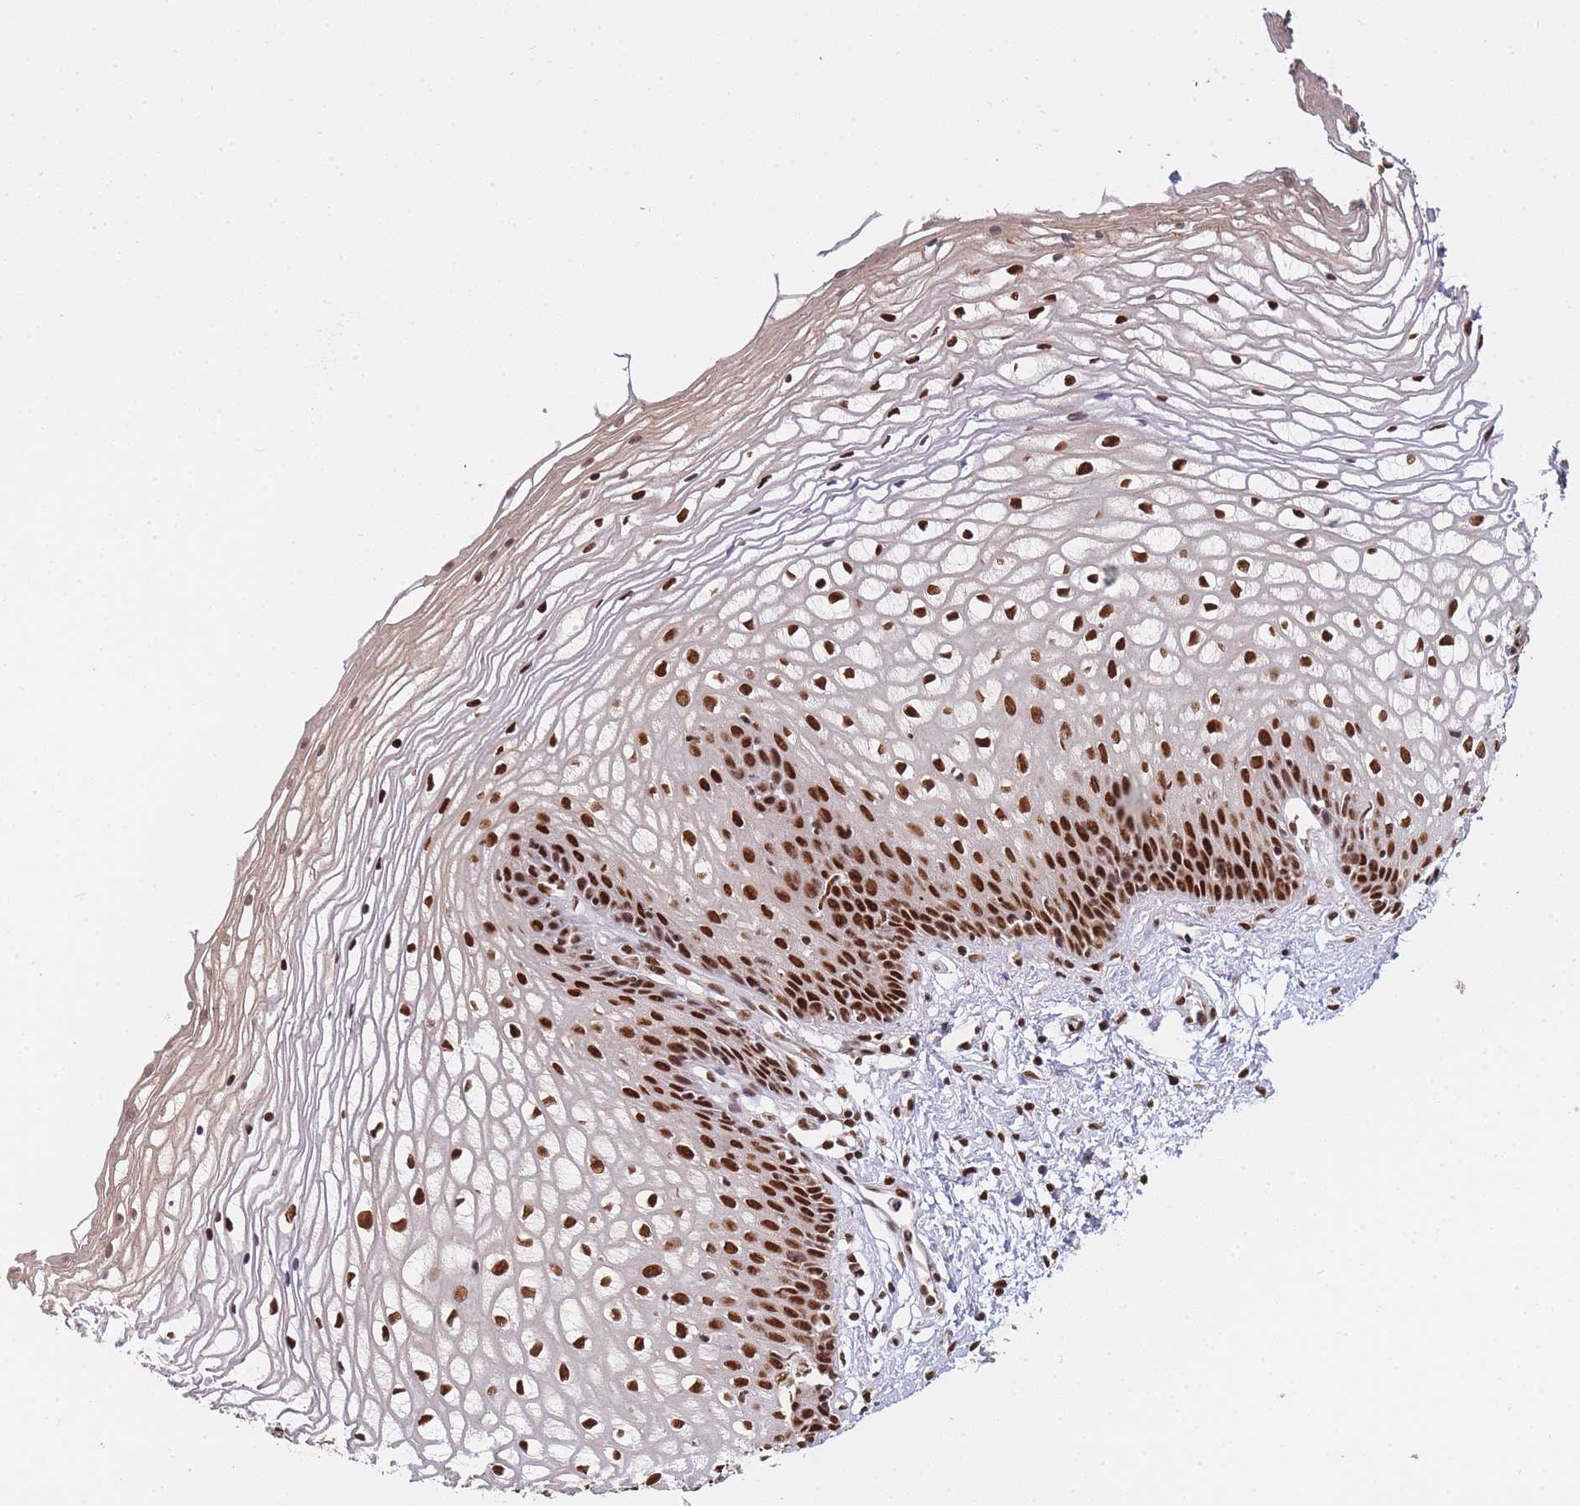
{"staining": {"intensity": "strong", "quantity": ">75%", "location": "nuclear"}, "tissue": "vagina", "cell_type": "Squamous epithelial cells", "image_type": "normal", "snomed": [{"axis": "morphology", "description": "Normal tissue, NOS"}, {"axis": "topography", "description": "Vagina"}], "caption": "This micrograph shows normal vagina stained with immunohistochemistry (IHC) to label a protein in brown. The nuclear of squamous epithelial cells show strong positivity for the protein. Nuclei are counter-stained blue.", "gene": "PRKDC", "patient": {"sex": "female", "age": 34}}